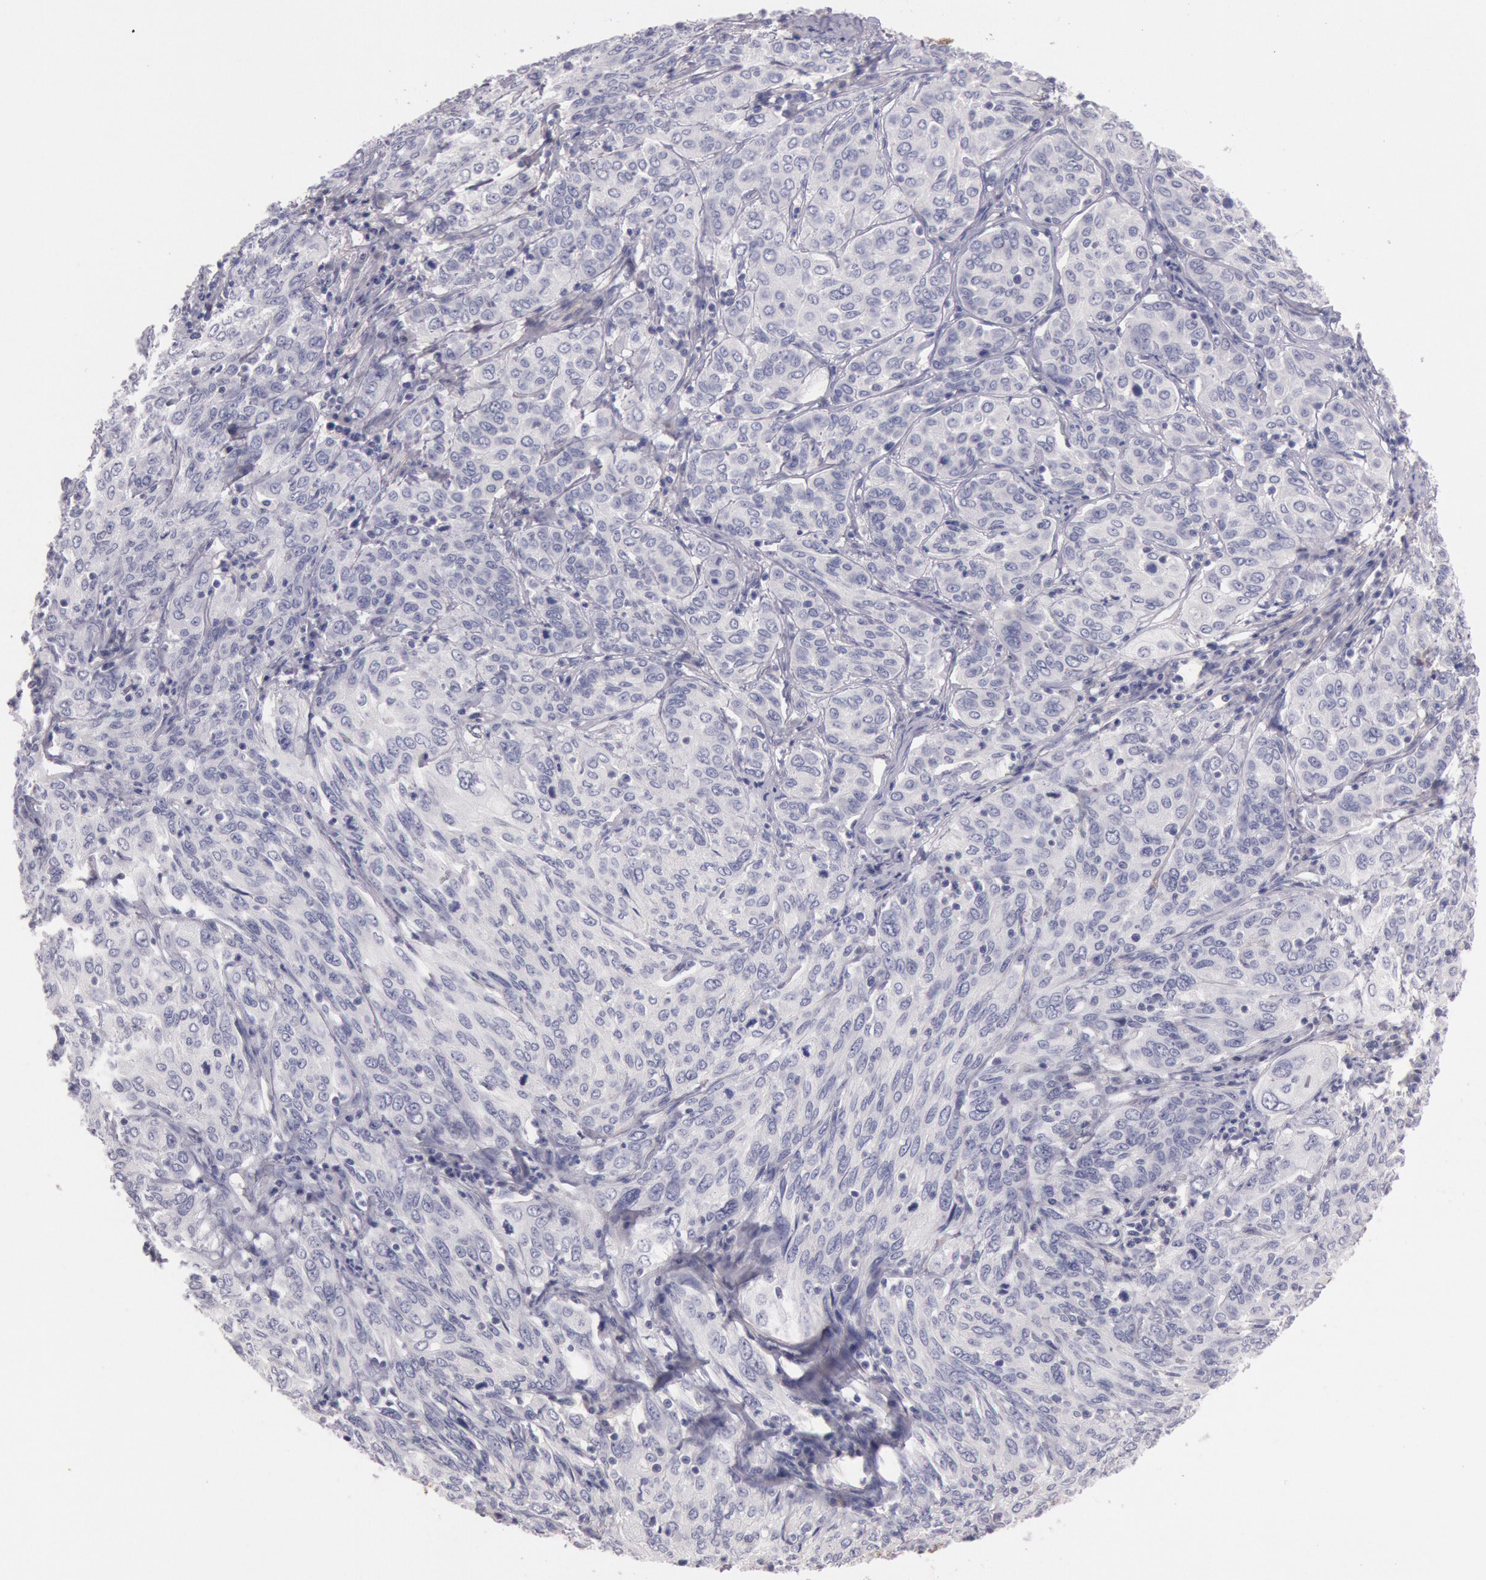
{"staining": {"intensity": "negative", "quantity": "none", "location": "none"}, "tissue": "cervical cancer", "cell_type": "Tumor cells", "image_type": "cancer", "snomed": [{"axis": "morphology", "description": "Squamous cell carcinoma, NOS"}, {"axis": "topography", "description": "Cervix"}], "caption": "This is an immunohistochemistry (IHC) histopathology image of squamous cell carcinoma (cervical). There is no staining in tumor cells.", "gene": "TRIB2", "patient": {"sex": "female", "age": 38}}